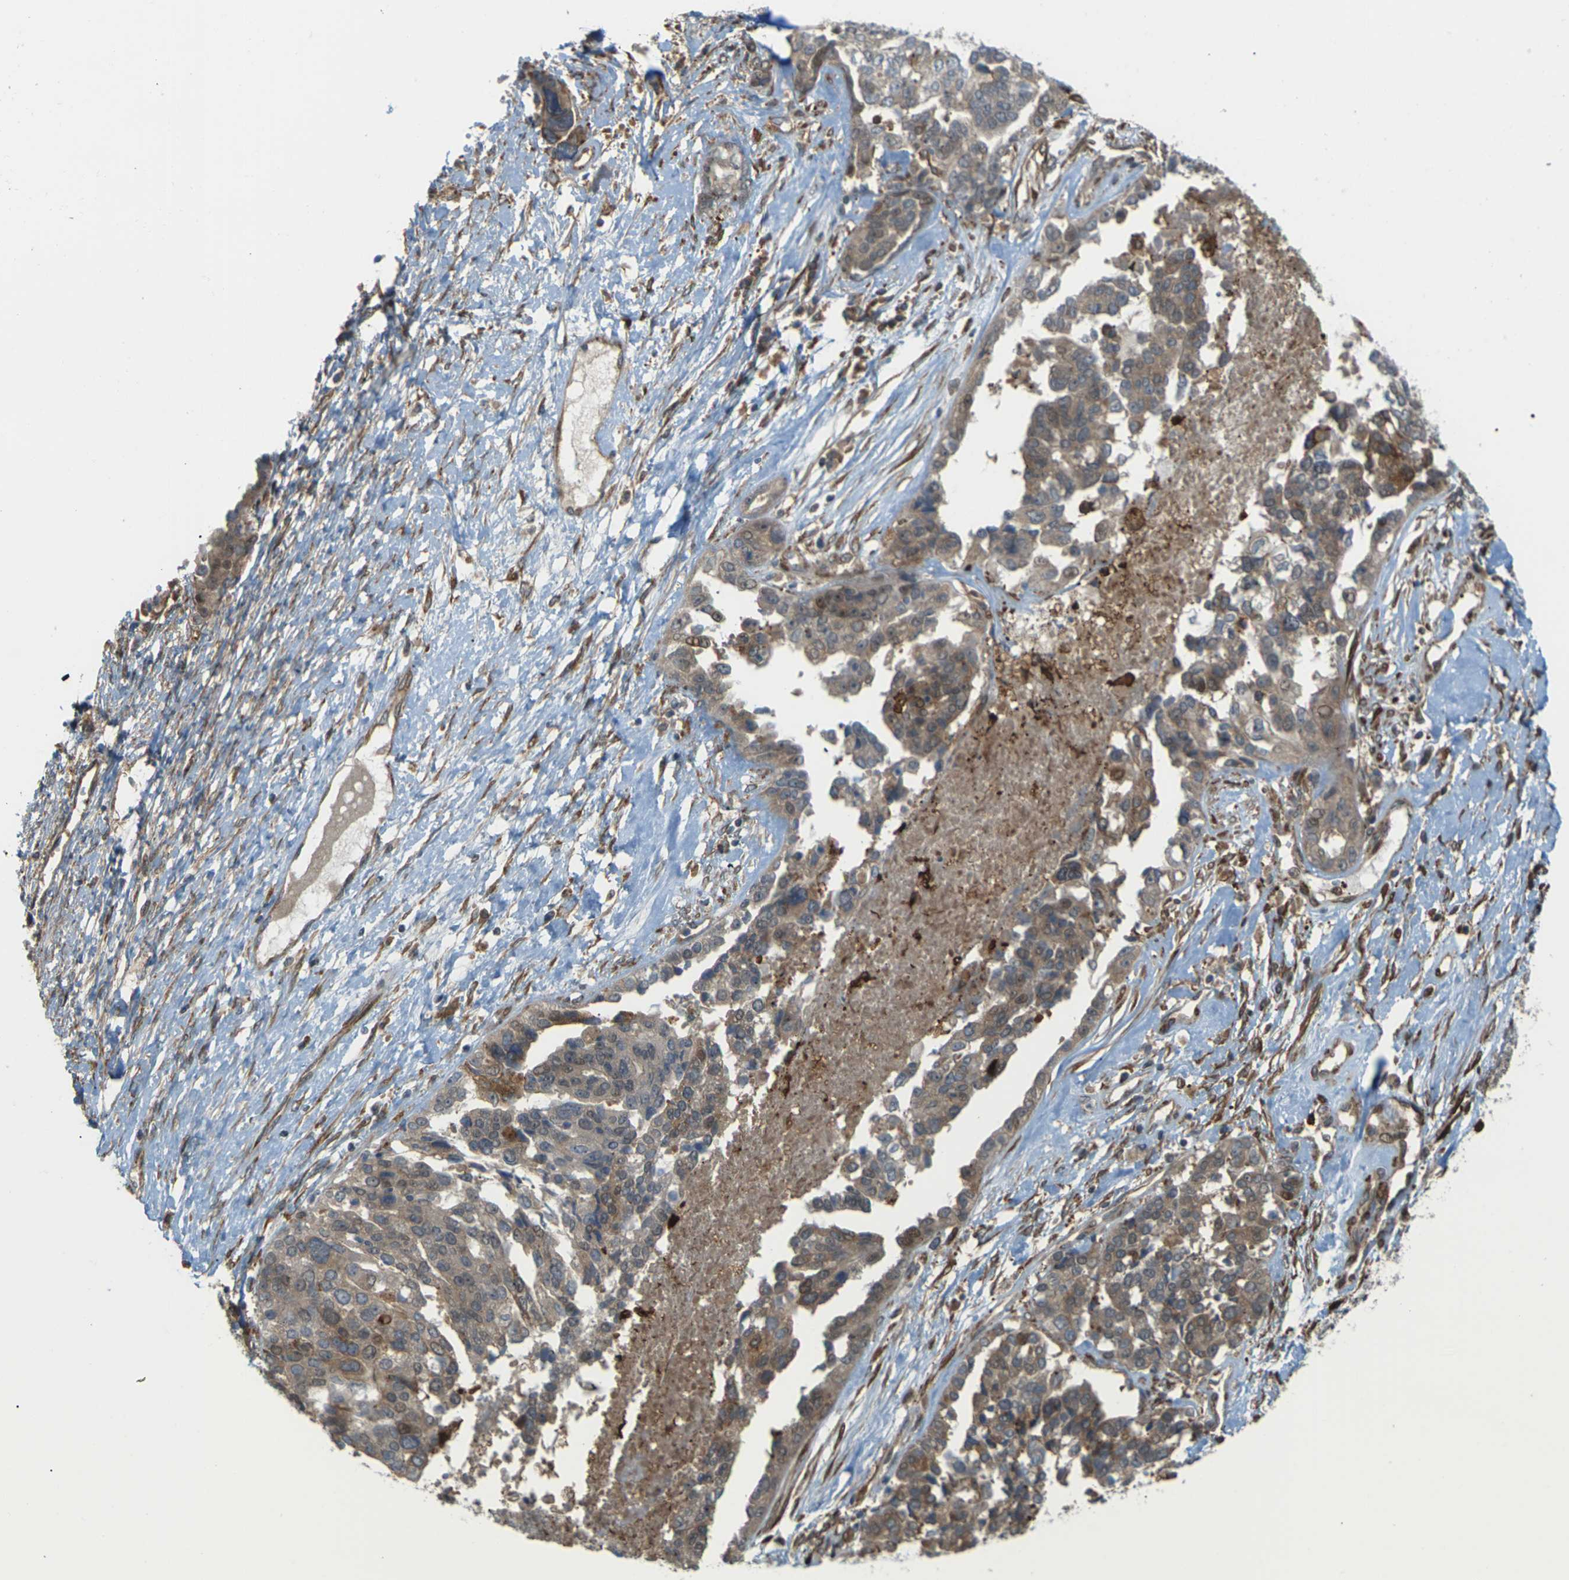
{"staining": {"intensity": "moderate", "quantity": ">75%", "location": "cytoplasmic/membranous"}, "tissue": "ovarian cancer", "cell_type": "Tumor cells", "image_type": "cancer", "snomed": [{"axis": "morphology", "description": "Cystadenocarcinoma, serous, NOS"}, {"axis": "topography", "description": "Ovary"}], "caption": "There is medium levels of moderate cytoplasmic/membranous positivity in tumor cells of ovarian cancer (serous cystadenocarcinoma), as demonstrated by immunohistochemical staining (brown color).", "gene": "ROBO1", "patient": {"sex": "female", "age": 44}}